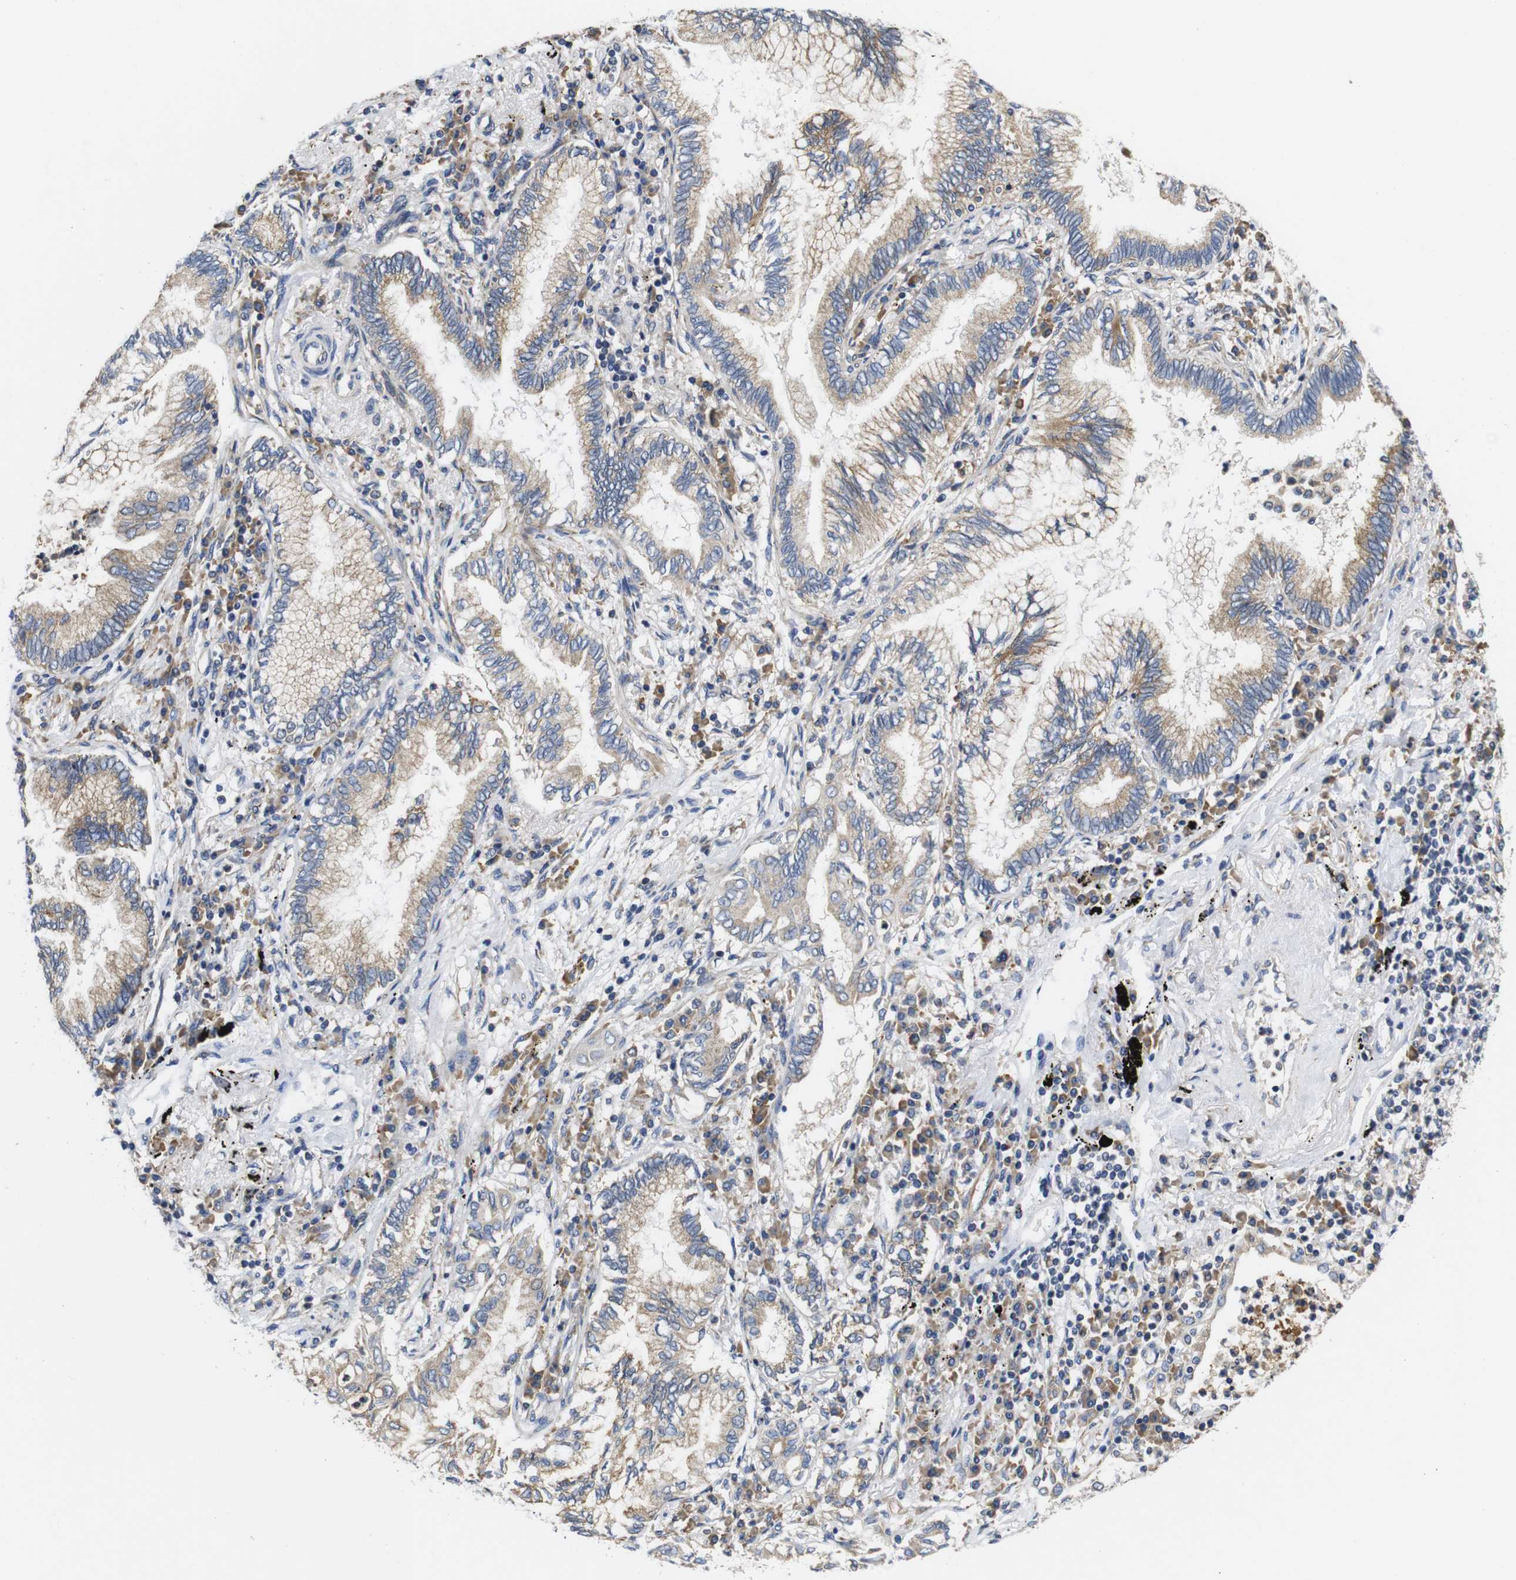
{"staining": {"intensity": "weak", "quantity": ">75%", "location": "cytoplasmic/membranous"}, "tissue": "lung cancer", "cell_type": "Tumor cells", "image_type": "cancer", "snomed": [{"axis": "morphology", "description": "Normal tissue, NOS"}, {"axis": "morphology", "description": "Adenocarcinoma, NOS"}, {"axis": "topography", "description": "Bronchus"}, {"axis": "topography", "description": "Lung"}], "caption": "A micrograph of lung cancer (adenocarcinoma) stained for a protein exhibits weak cytoplasmic/membranous brown staining in tumor cells.", "gene": "MARCHF7", "patient": {"sex": "female", "age": 70}}